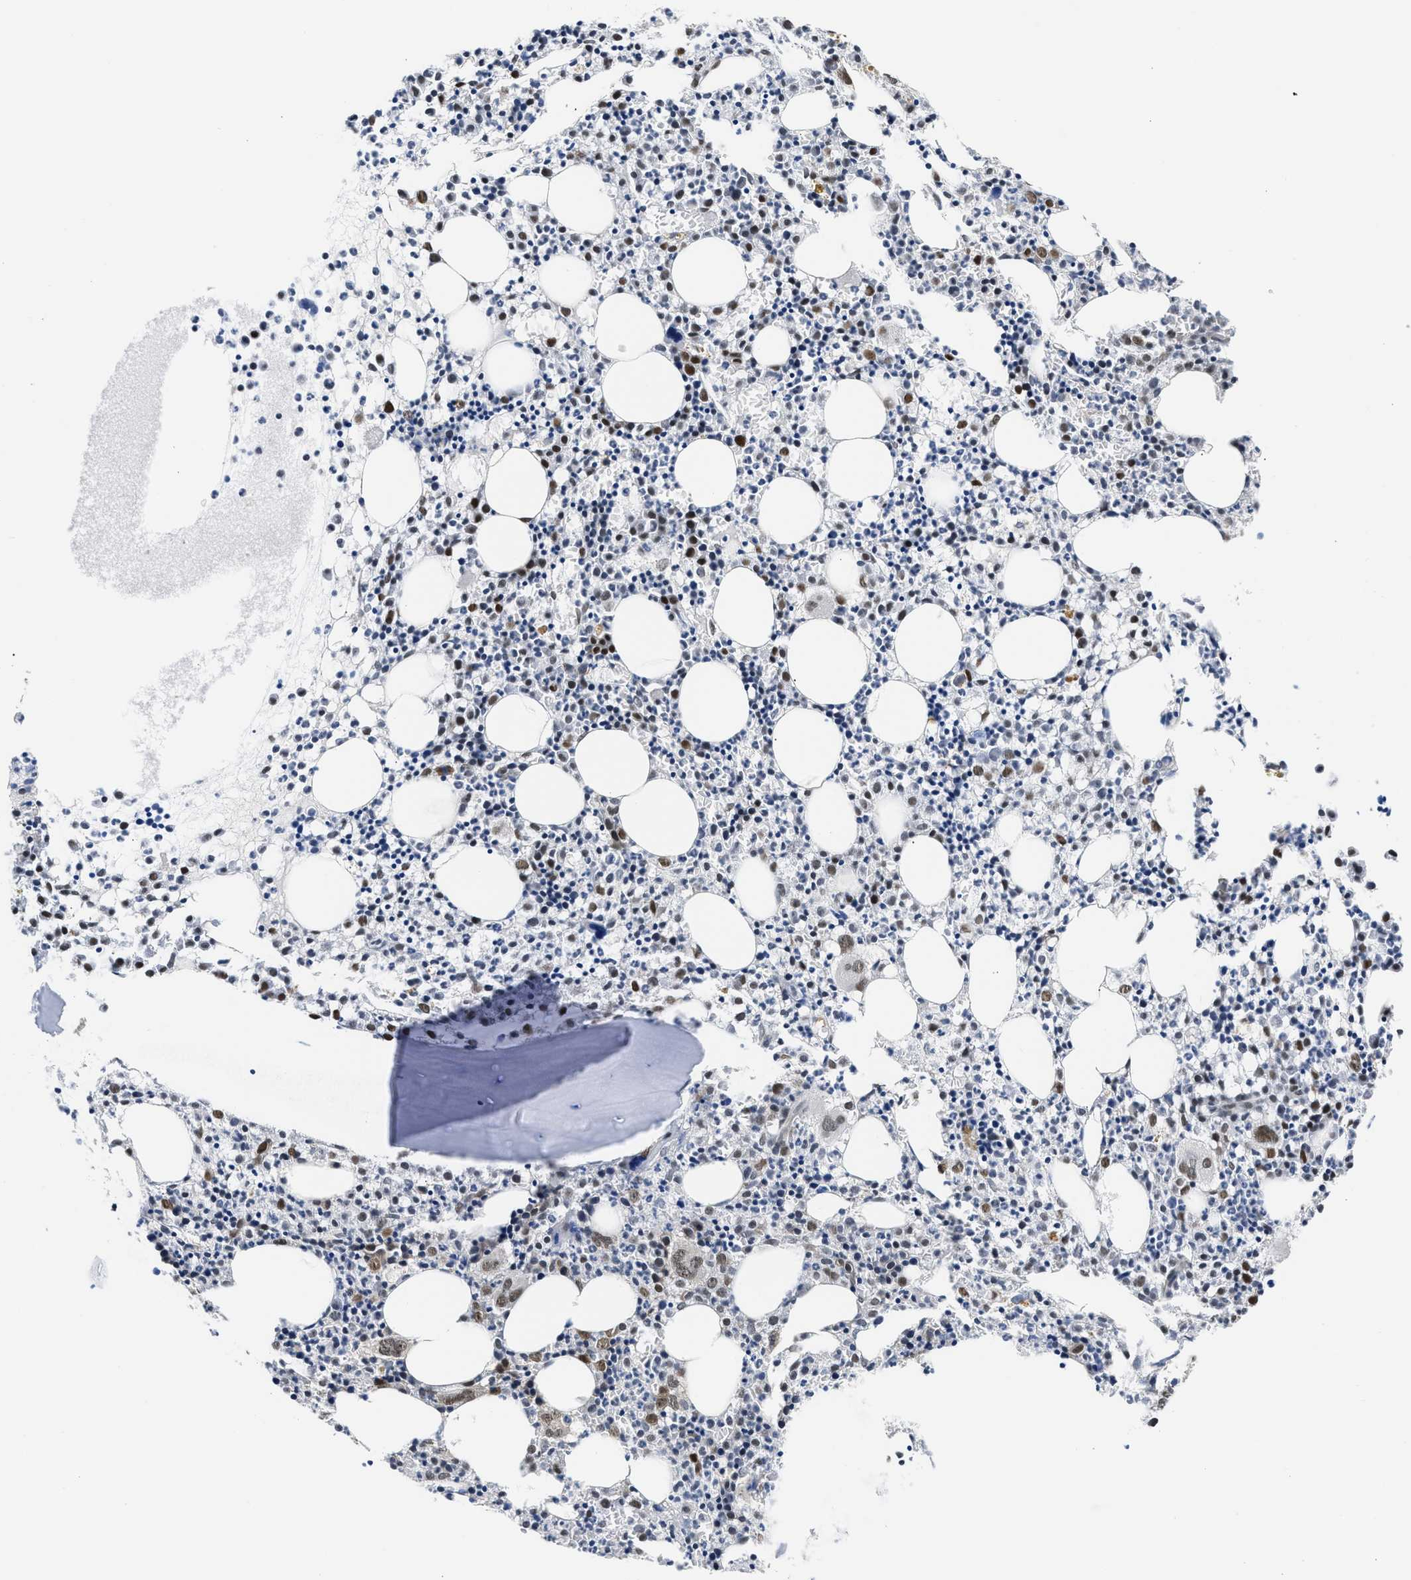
{"staining": {"intensity": "strong", "quantity": "25%-75%", "location": "nuclear"}, "tissue": "bone marrow", "cell_type": "Hematopoietic cells", "image_type": "normal", "snomed": [{"axis": "morphology", "description": "Normal tissue, NOS"}, {"axis": "morphology", "description": "Inflammation, NOS"}, {"axis": "topography", "description": "Bone marrow"}], "caption": "This photomicrograph displays normal bone marrow stained with IHC to label a protein in brown. The nuclear of hematopoietic cells show strong positivity for the protein. Nuclei are counter-stained blue.", "gene": "XPO5", "patient": {"sex": "male", "age": 25}}